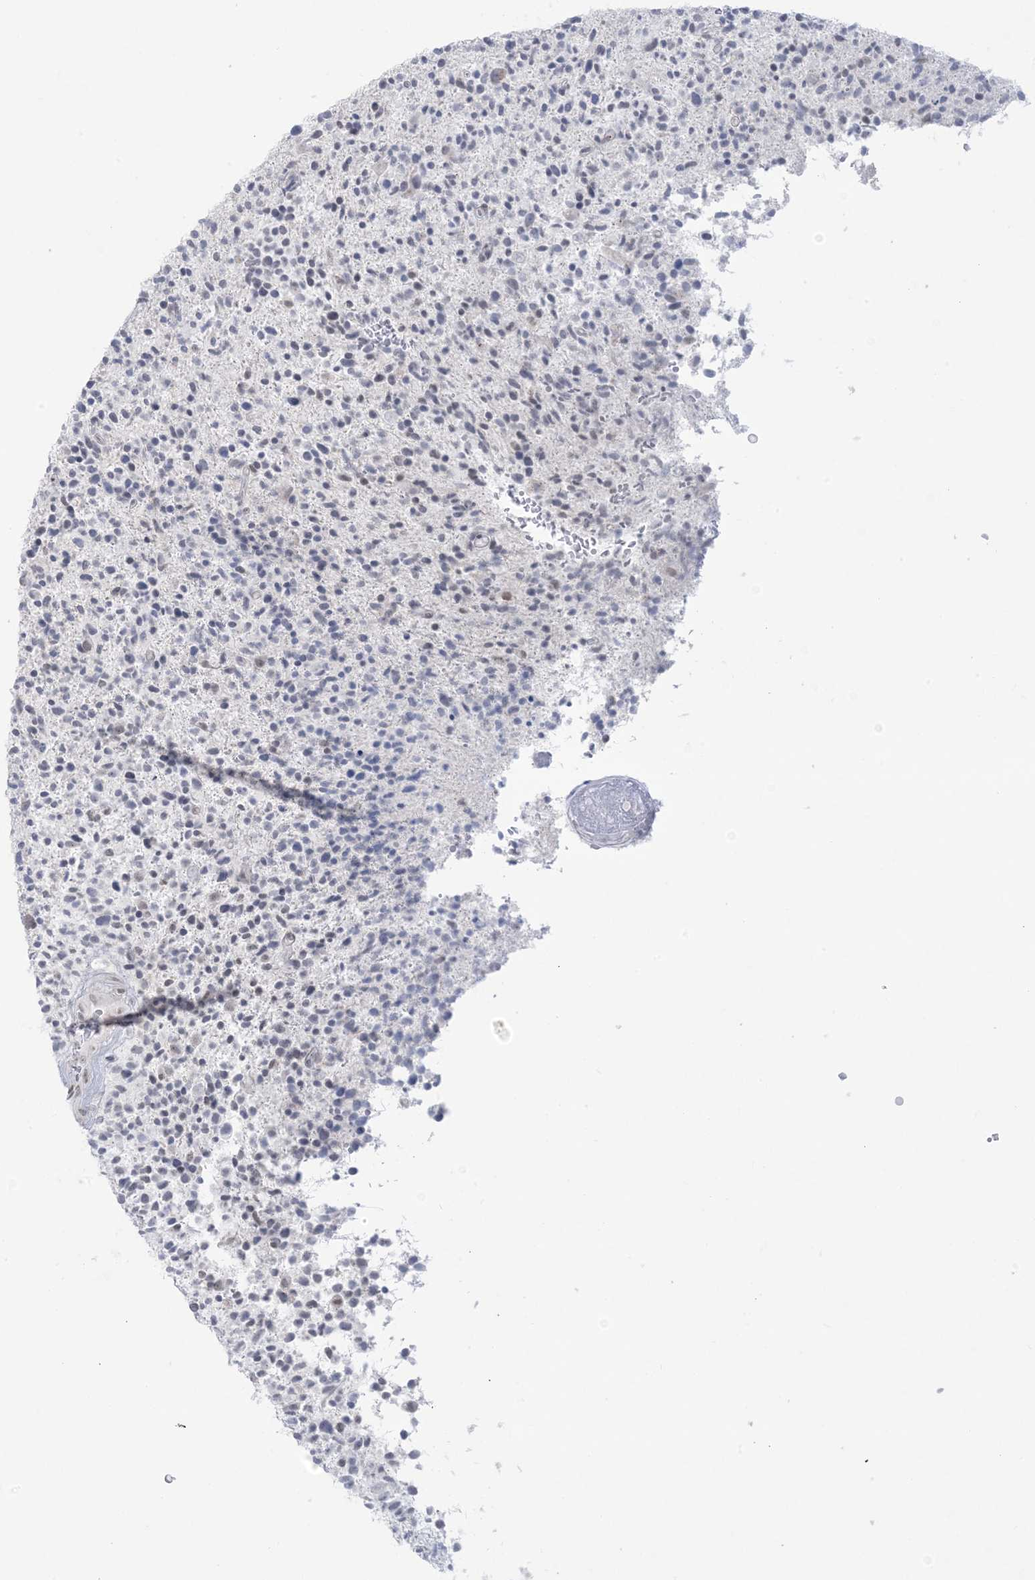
{"staining": {"intensity": "negative", "quantity": "none", "location": "none"}, "tissue": "glioma", "cell_type": "Tumor cells", "image_type": "cancer", "snomed": [{"axis": "morphology", "description": "Glioma, malignant, High grade"}, {"axis": "topography", "description": "Brain"}], "caption": "There is no significant positivity in tumor cells of malignant glioma (high-grade).", "gene": "HOMEZ", "patient": {"sex": "male", "age": 72}}